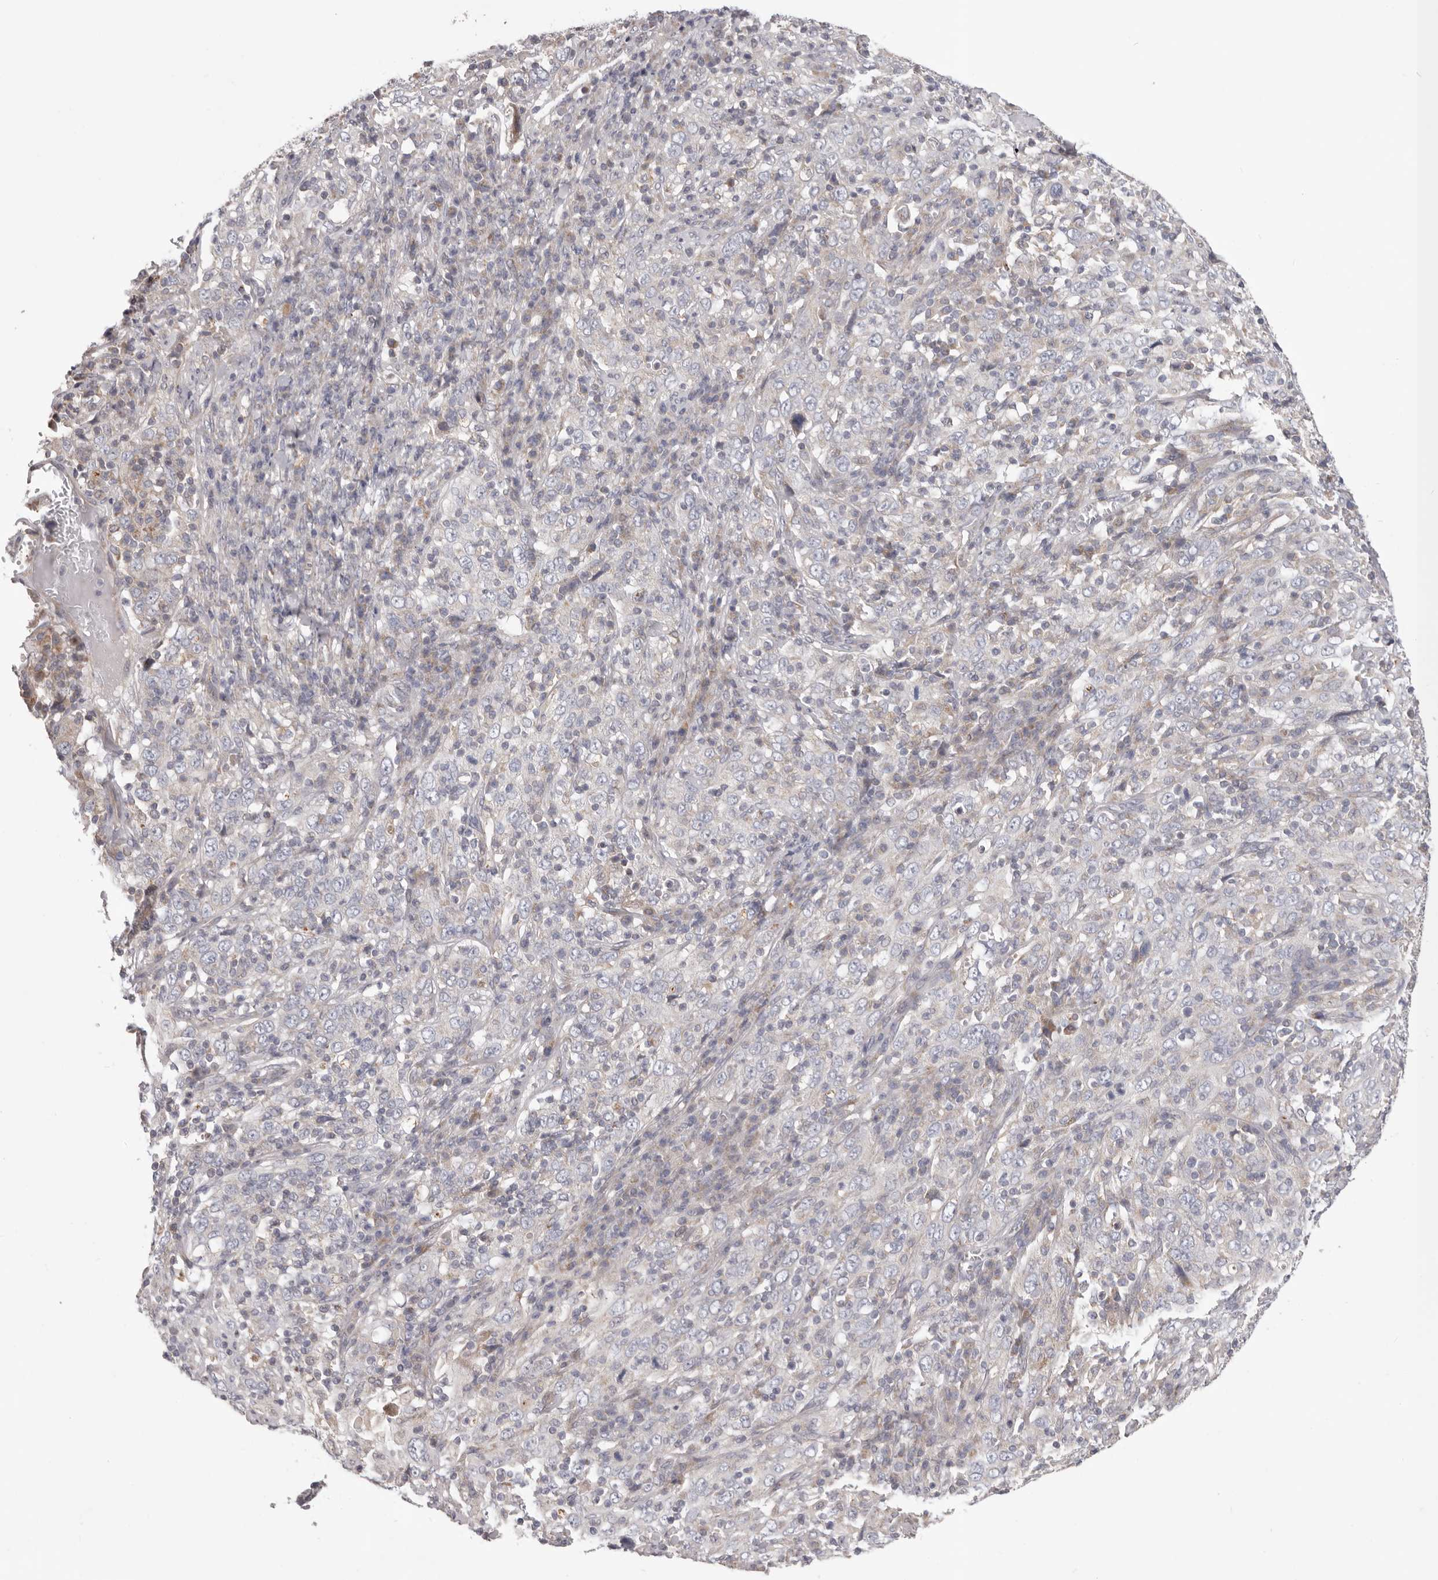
{"staining": {"intensity": "negative", "quantity": "none", "location": "none"}, "tissue": "cervical cancer", "cell_type": "Tumor cells", "image_type": "cancer", "snomed": [{"axis": "morphology", "description": "Squamous cell carcinoma, NOS"}, {"axis": "topography", "description": "Cervix"}], "caption": "Immunohistochemistry of squamous cell carcinoma (cervical) displays no expression in tumor cells.", "gene": "MRPS10", "patient": {"sex": "female", "age": 46}}